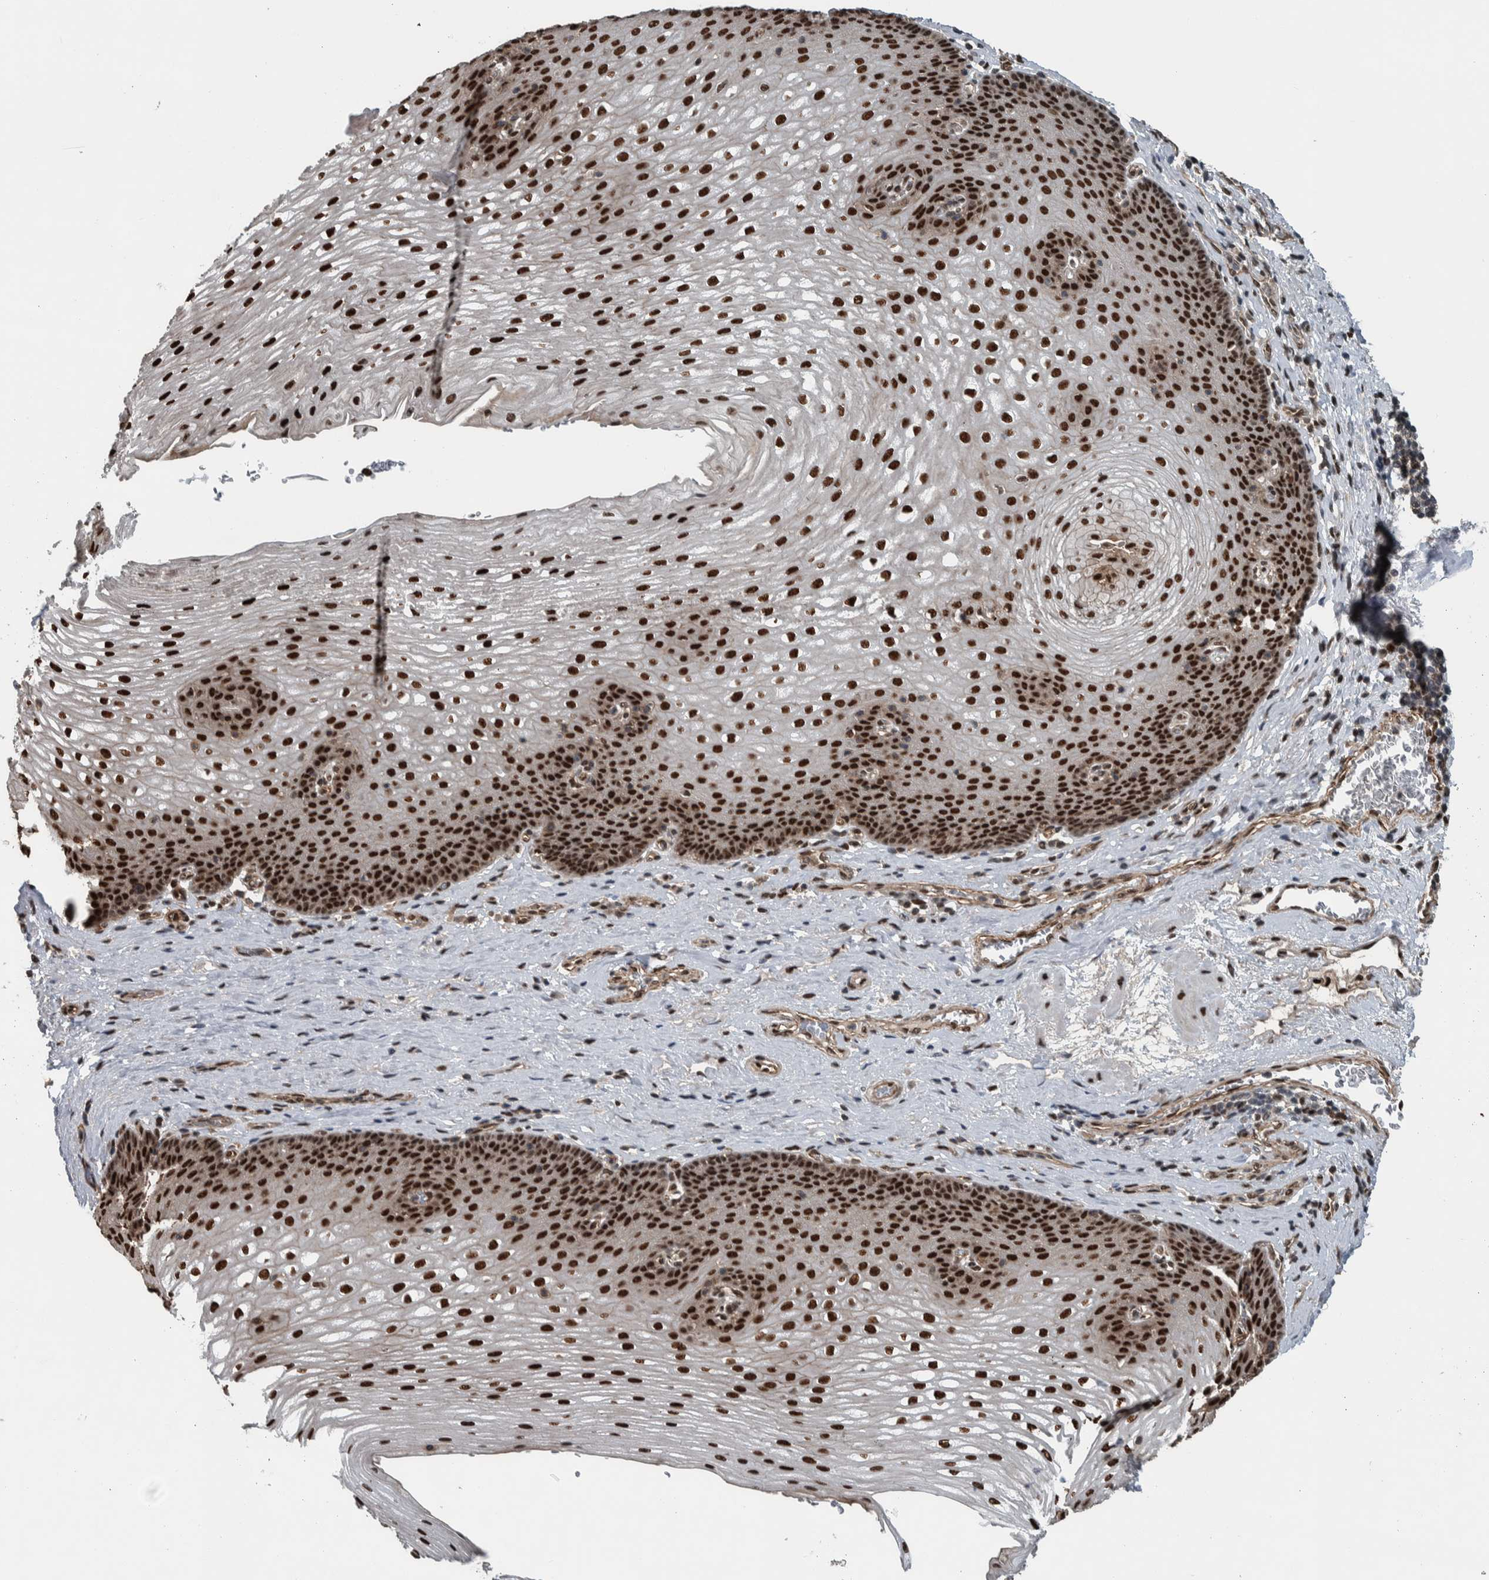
{"staining": {"intensity": "strong", "quantity": ">75%", "location": "nuclear"}, "tissue": "esophagus", "cell_type": "Squamous epithelial cells", "image_type": "normal", "snomed": [{"axis": "morphology", "description": "Normal tissue, NOS"}, {"axis": "topography", "description": "Esophagus"}], "caption": "High-magnification brightfield microscopy of normal esophagus stained with DAB (brown) and counterstained with hematoxylin (blue). squamous epithelial cells exhibit strong nuclear positivity is present in about>75% of cells.", "gene": "FAM135B", "patient": {"sex": "male", "age": 48}}